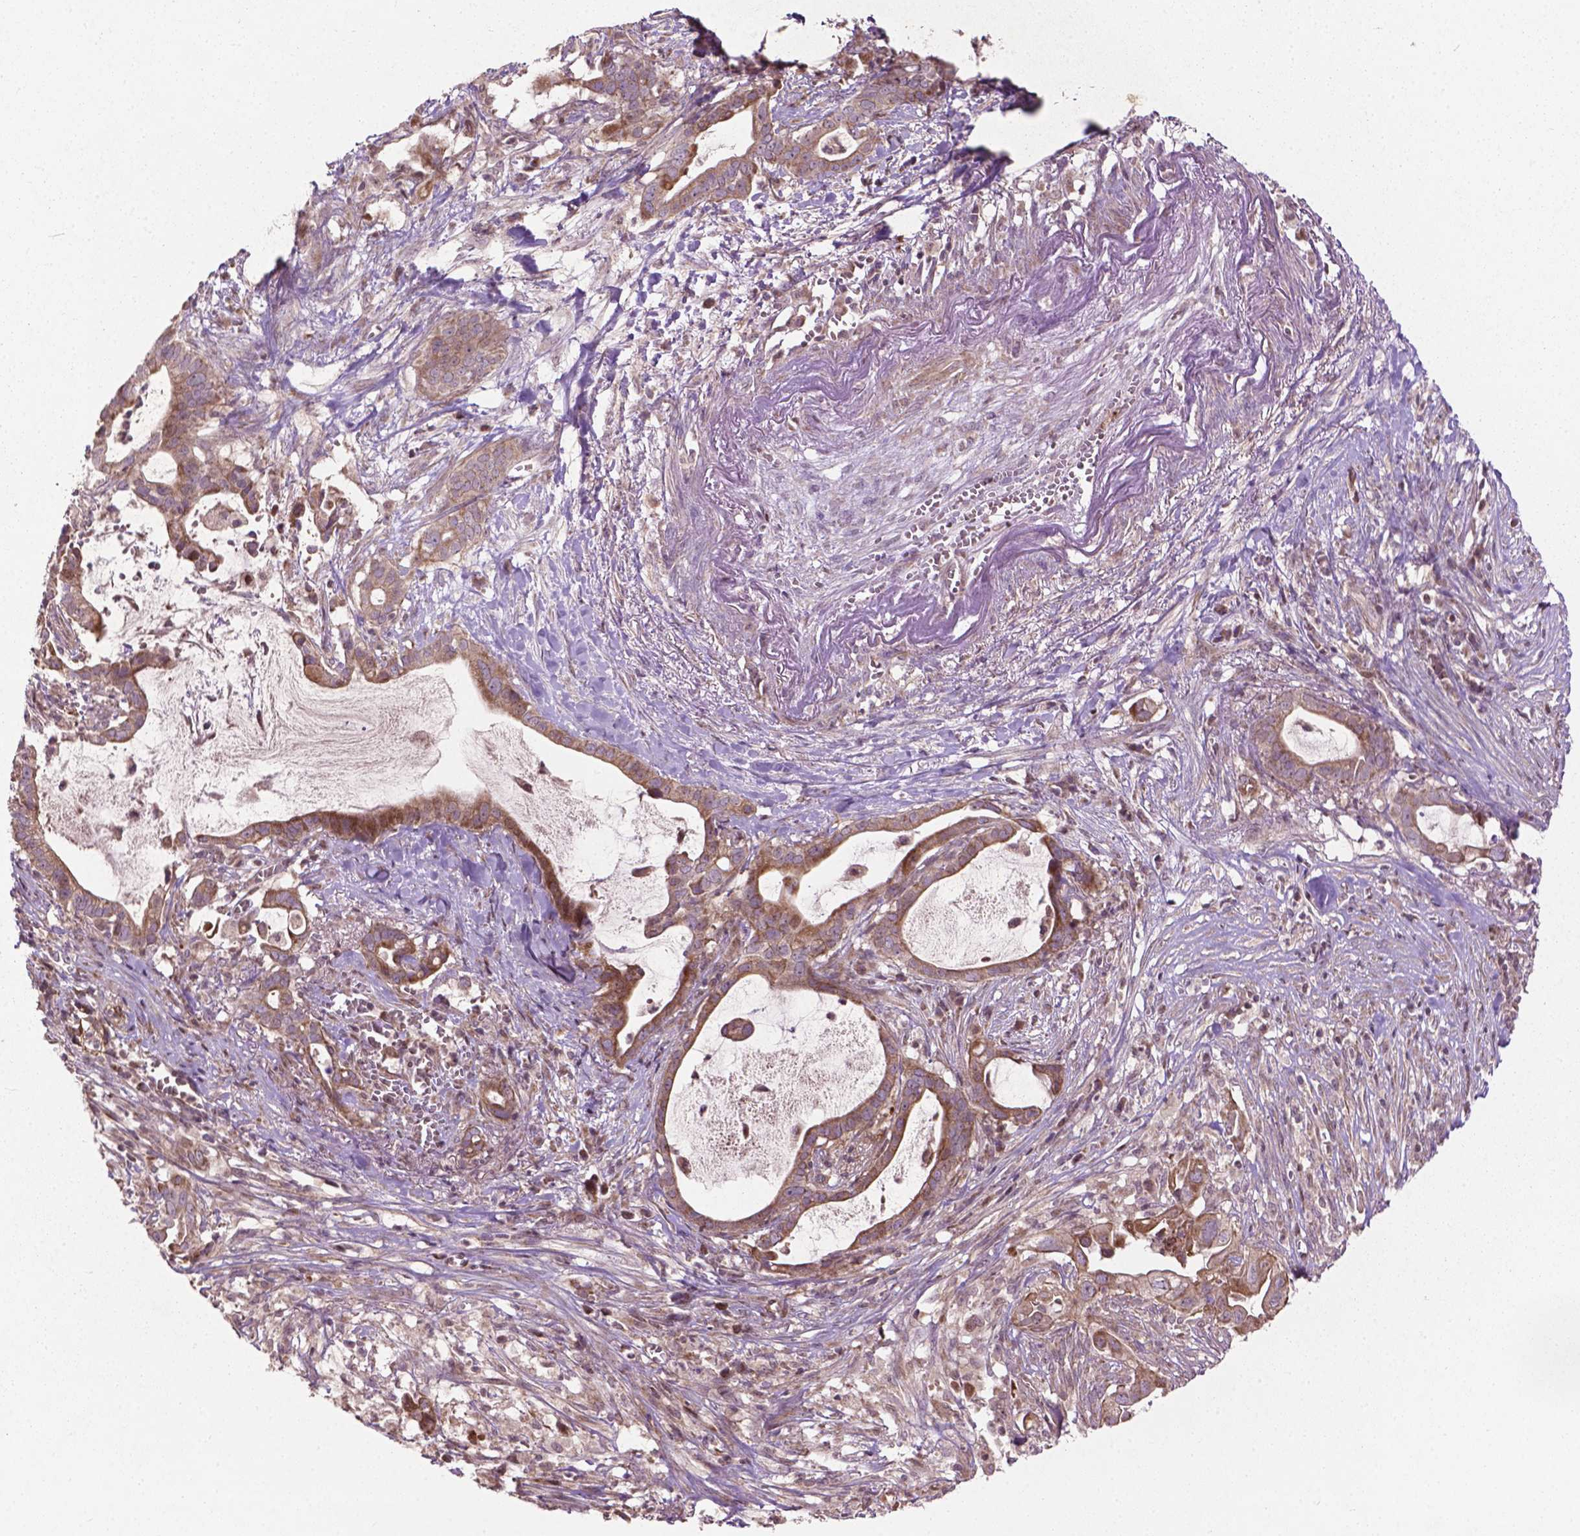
{"staining": {"intensity": "moderate", "quantity": ">75%", "location": "cytoplasmic/membranous"}, "tissue": "pancreatic cancer", "cell_type": "Tumor cells", "image_type": "cancer", "snomed": [{"axis": "morphology", "description": "Adenocarcinoma, NOS"}, {"axis": "topography", "description": "Pancreas"}], "caption": "Immunohistochemical staining of human pancreatic adenocarcinoma demonstrates moderate cytoplasmic/membranous protein staining in about >75% of tumor cells.", "gene": "B3GALNT2", "patient": {"sex": "male", "age": 61}}